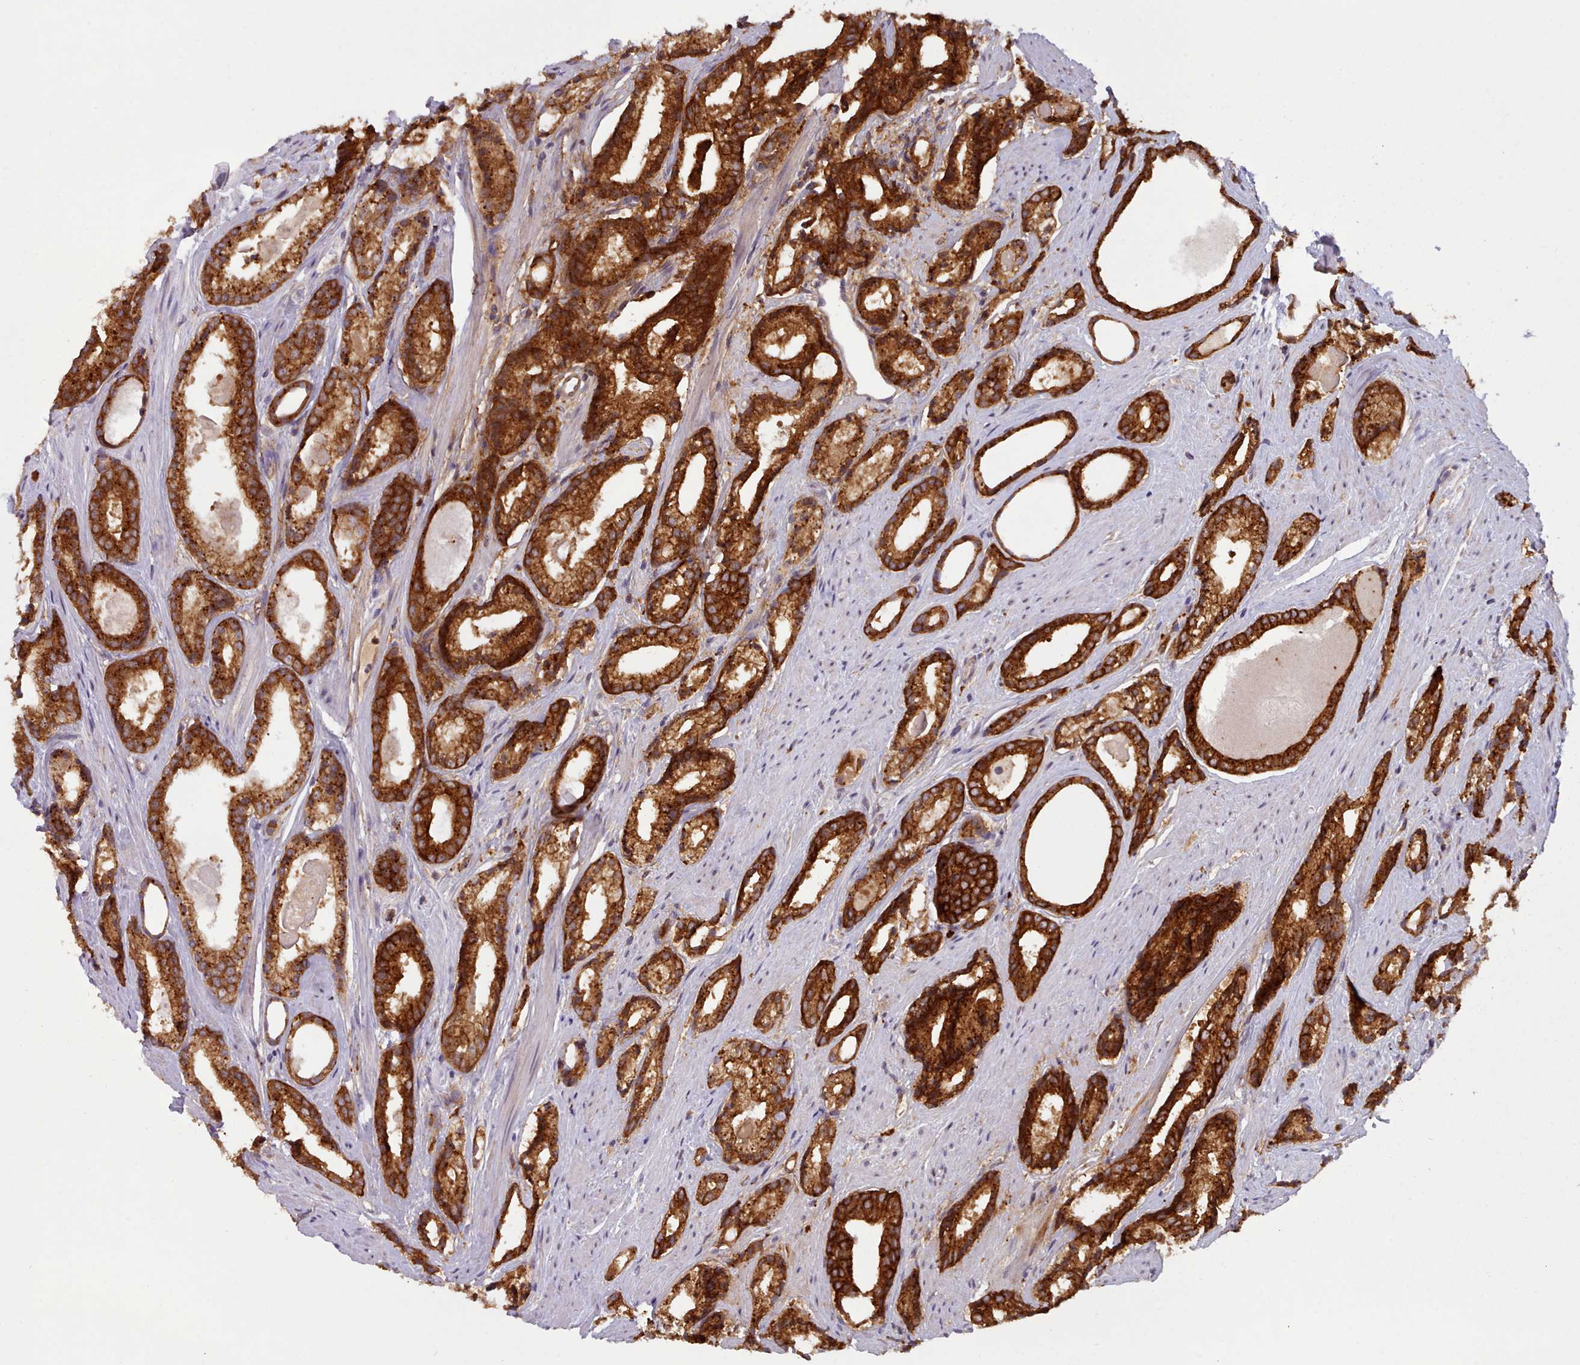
{"staining": {"intensity": "strong", "quantity": ">75%", "location": "cytoplasmic/membranous"}, "tissue": "prostate cancer", "cell_type": "Tumor cells", "image_type": "cancer", "snomed": [{"axis": "morphology", "description": "Adenocarcinoma, Low grade"}, {"axis": "topography", "description": "Prostate"}], "caption": "A high-resolution histopathology image shows immunohistochemistry (IHC) staining of prostate low-grade adenocarcinoma, which demonstrates strong cytoplasmic/membranous expression in approximately >75% of tumor cells.", "gene": "CRYBG1", "patient": {"sex": "male", "age": 68}}